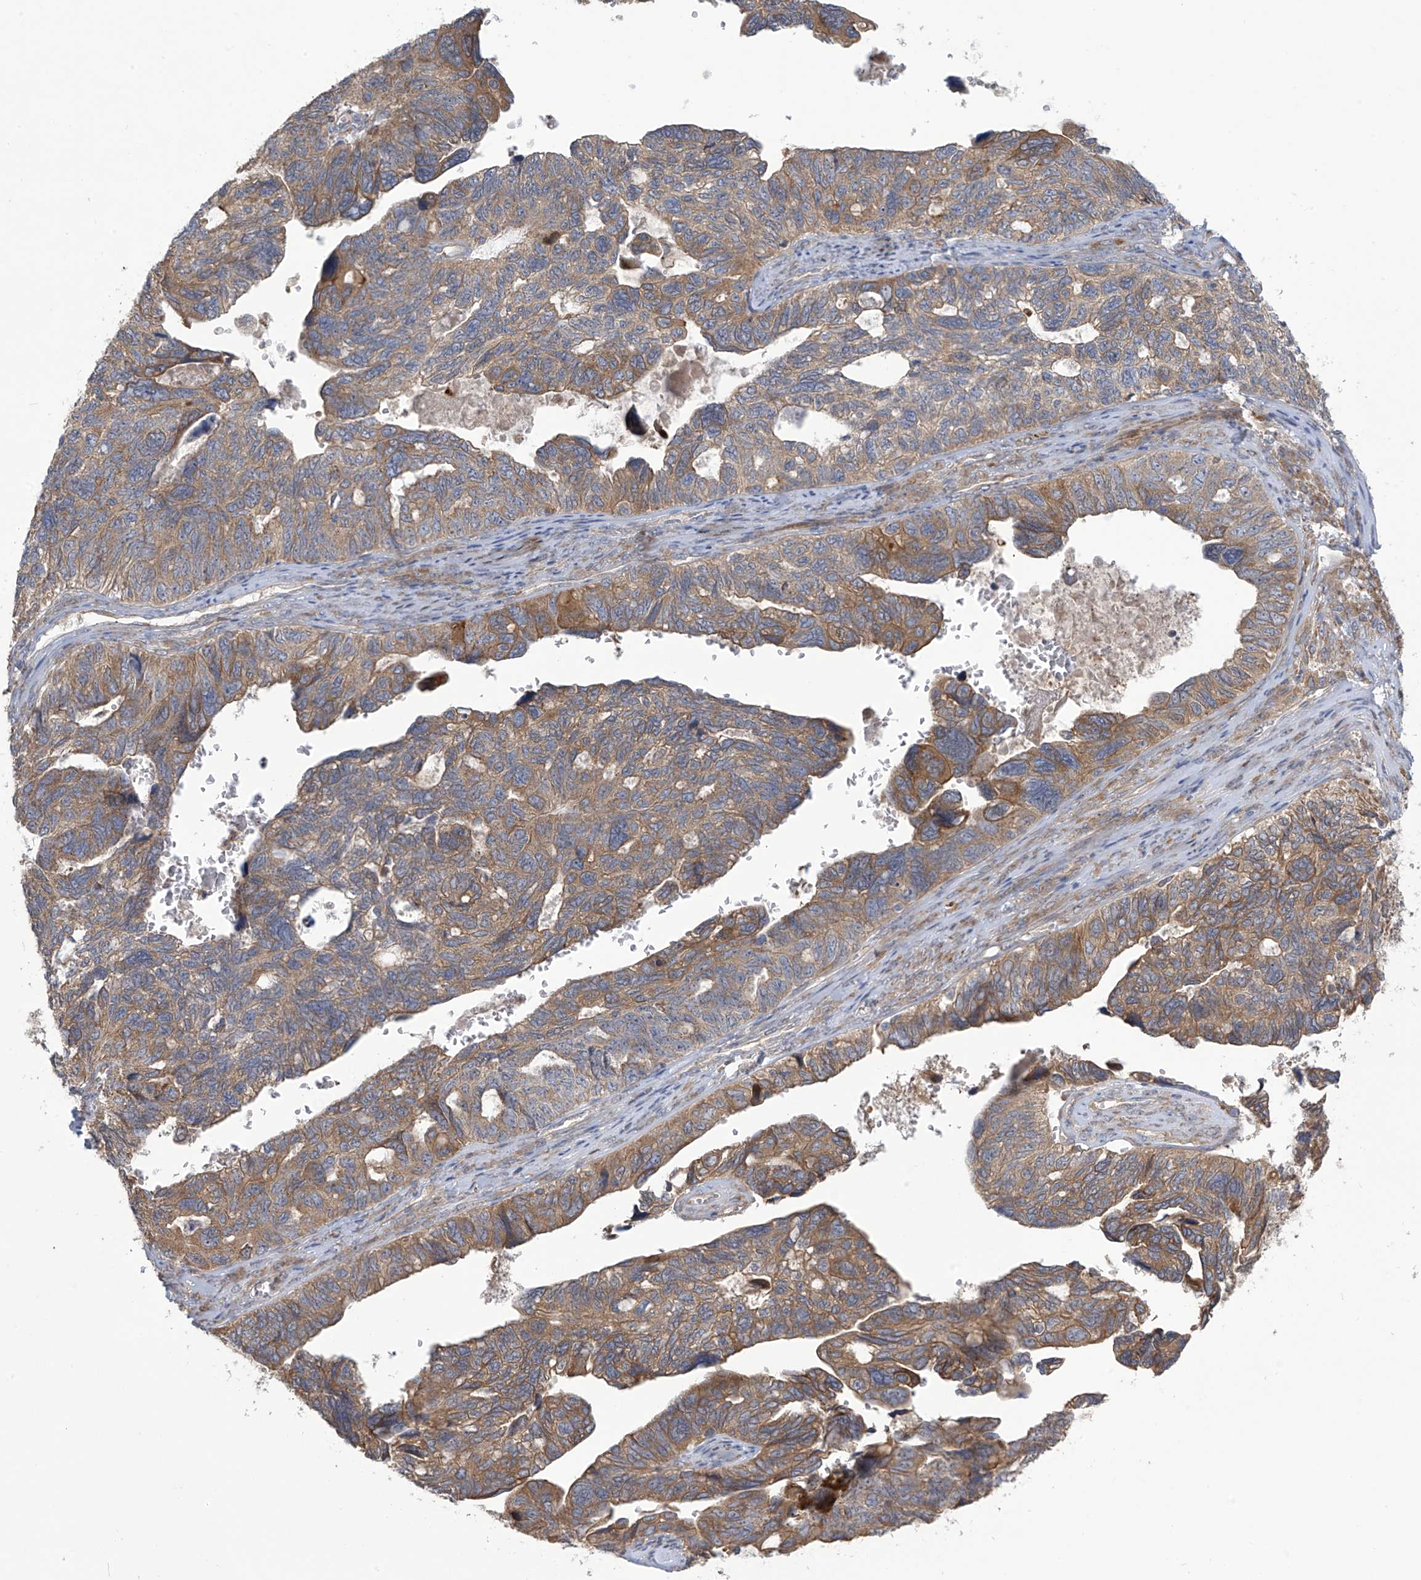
{"staining": {"intensity": "moderate", "quantity": "25%-75%", "location": "cytoplasmic/membranous"}, "tissue": "ovarian cancer", "cell_type": "Tumor cells", "image_type": "cancer", "snomed": [{"axis": "morphology", "description": "Cystadenocarcinoma, serous, NOS"}, {"axis": "topography", "description": "Ovary"}], "caption": "Protein expression analysis of ovarian cancer (serous cystadenocarcinoma) displays moderate cytoplasmic/membranous expression in approximately 25%-75% of tumor cells.", "gene": "KIAA1522", "patient": {"sex": "female", "age": 79}}